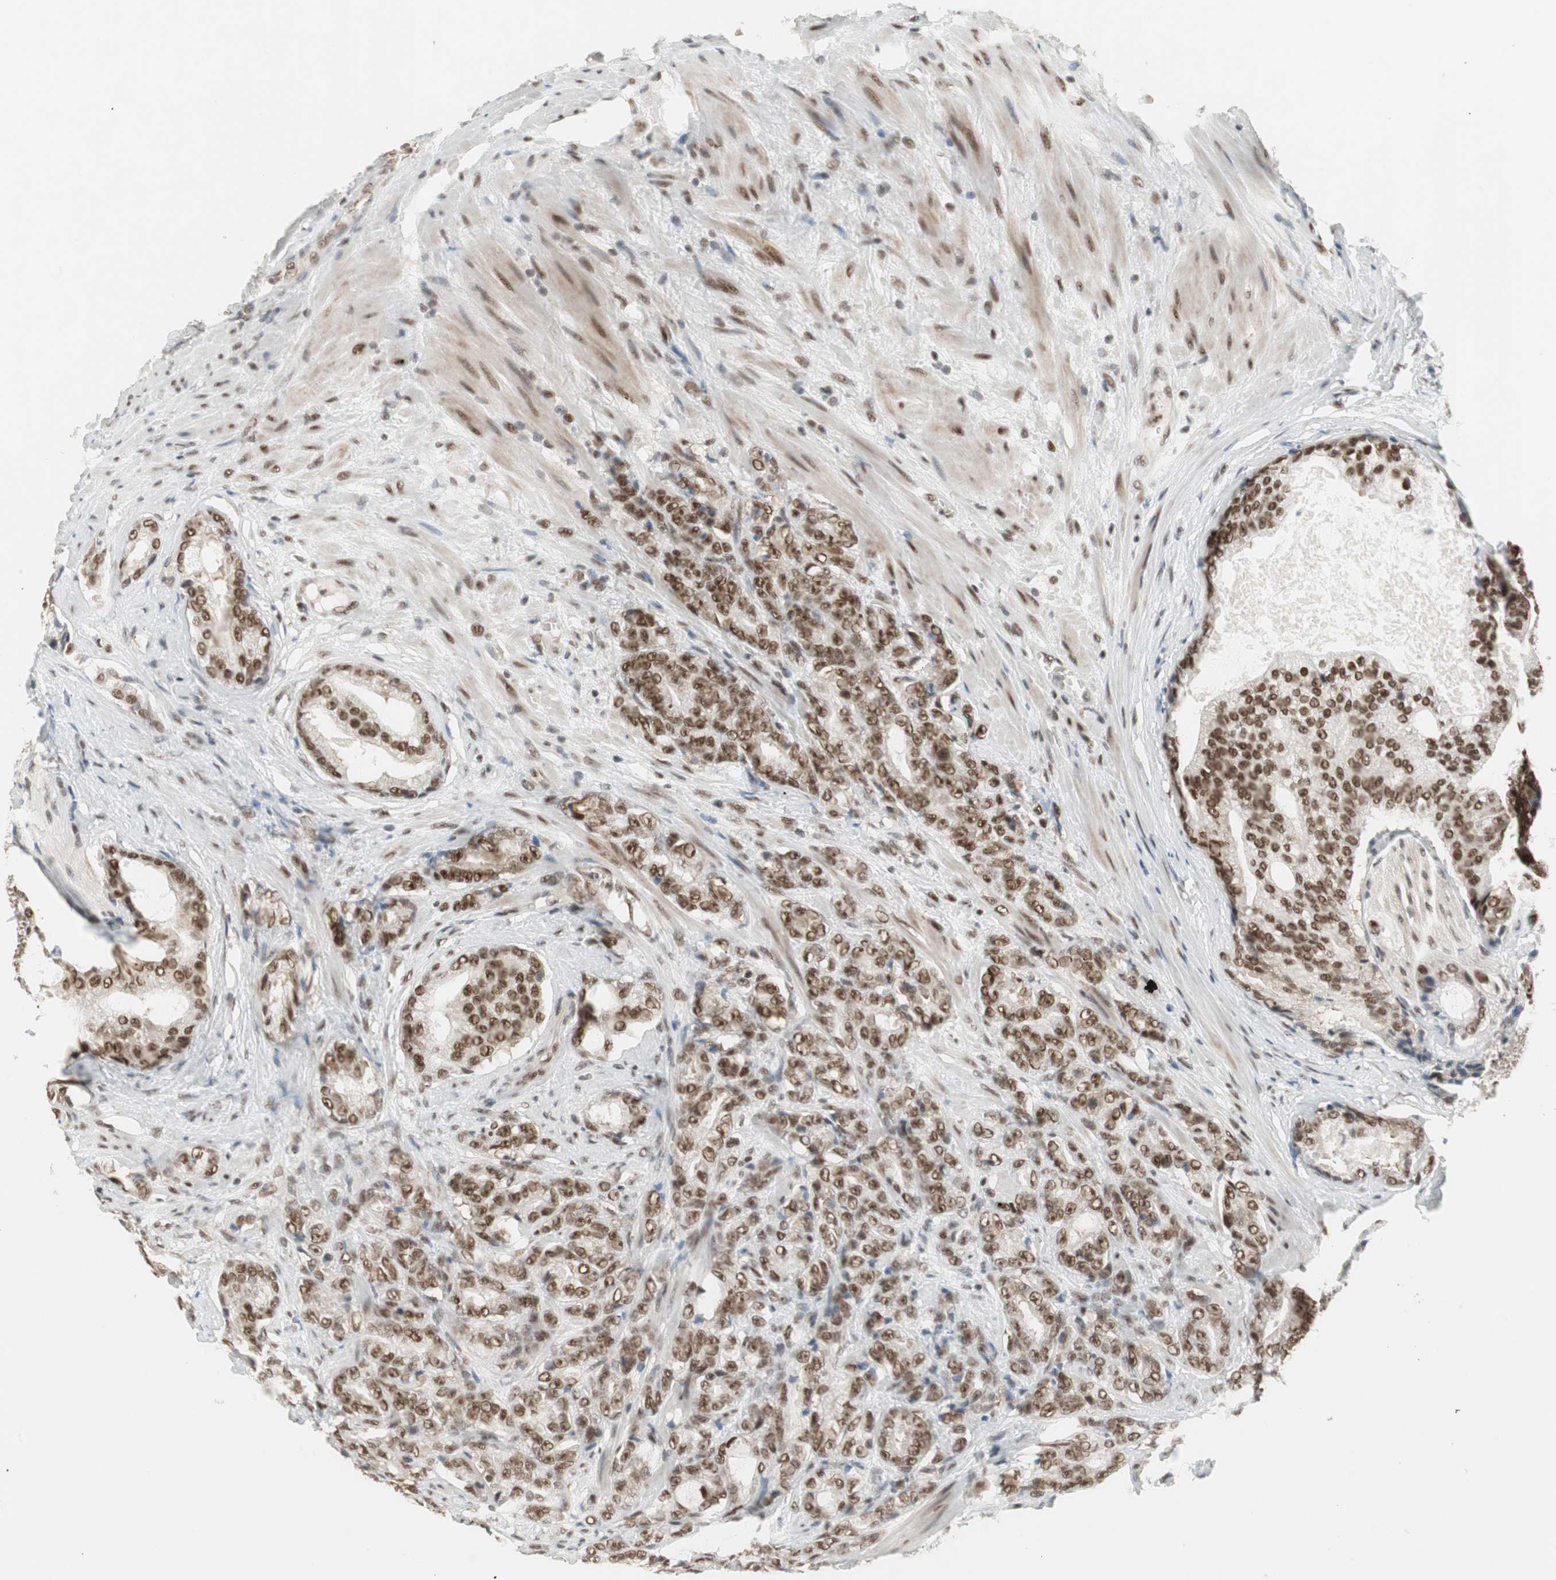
{"staining": {"intensity": "strong", "quantity": ">75%", "location": "nuclear"}, "tissue": "prostate cancer", "cell_type": "Tumor cells", "image_type": "cancer", "snomed": [{"axis": "morphology", "description": "Adenocarcinoma, Low grade"}, {"axis": "topography", "description": "Prostate"}], "caption": "Immunohistochemical staining of human prostate cancer (low-grade adenocarcinoma) shows high levels of strong nuclear positivity in about >75% of tumor cells.", "gene": "RTF1", "patient": {"sex": "male", "age": 58}}